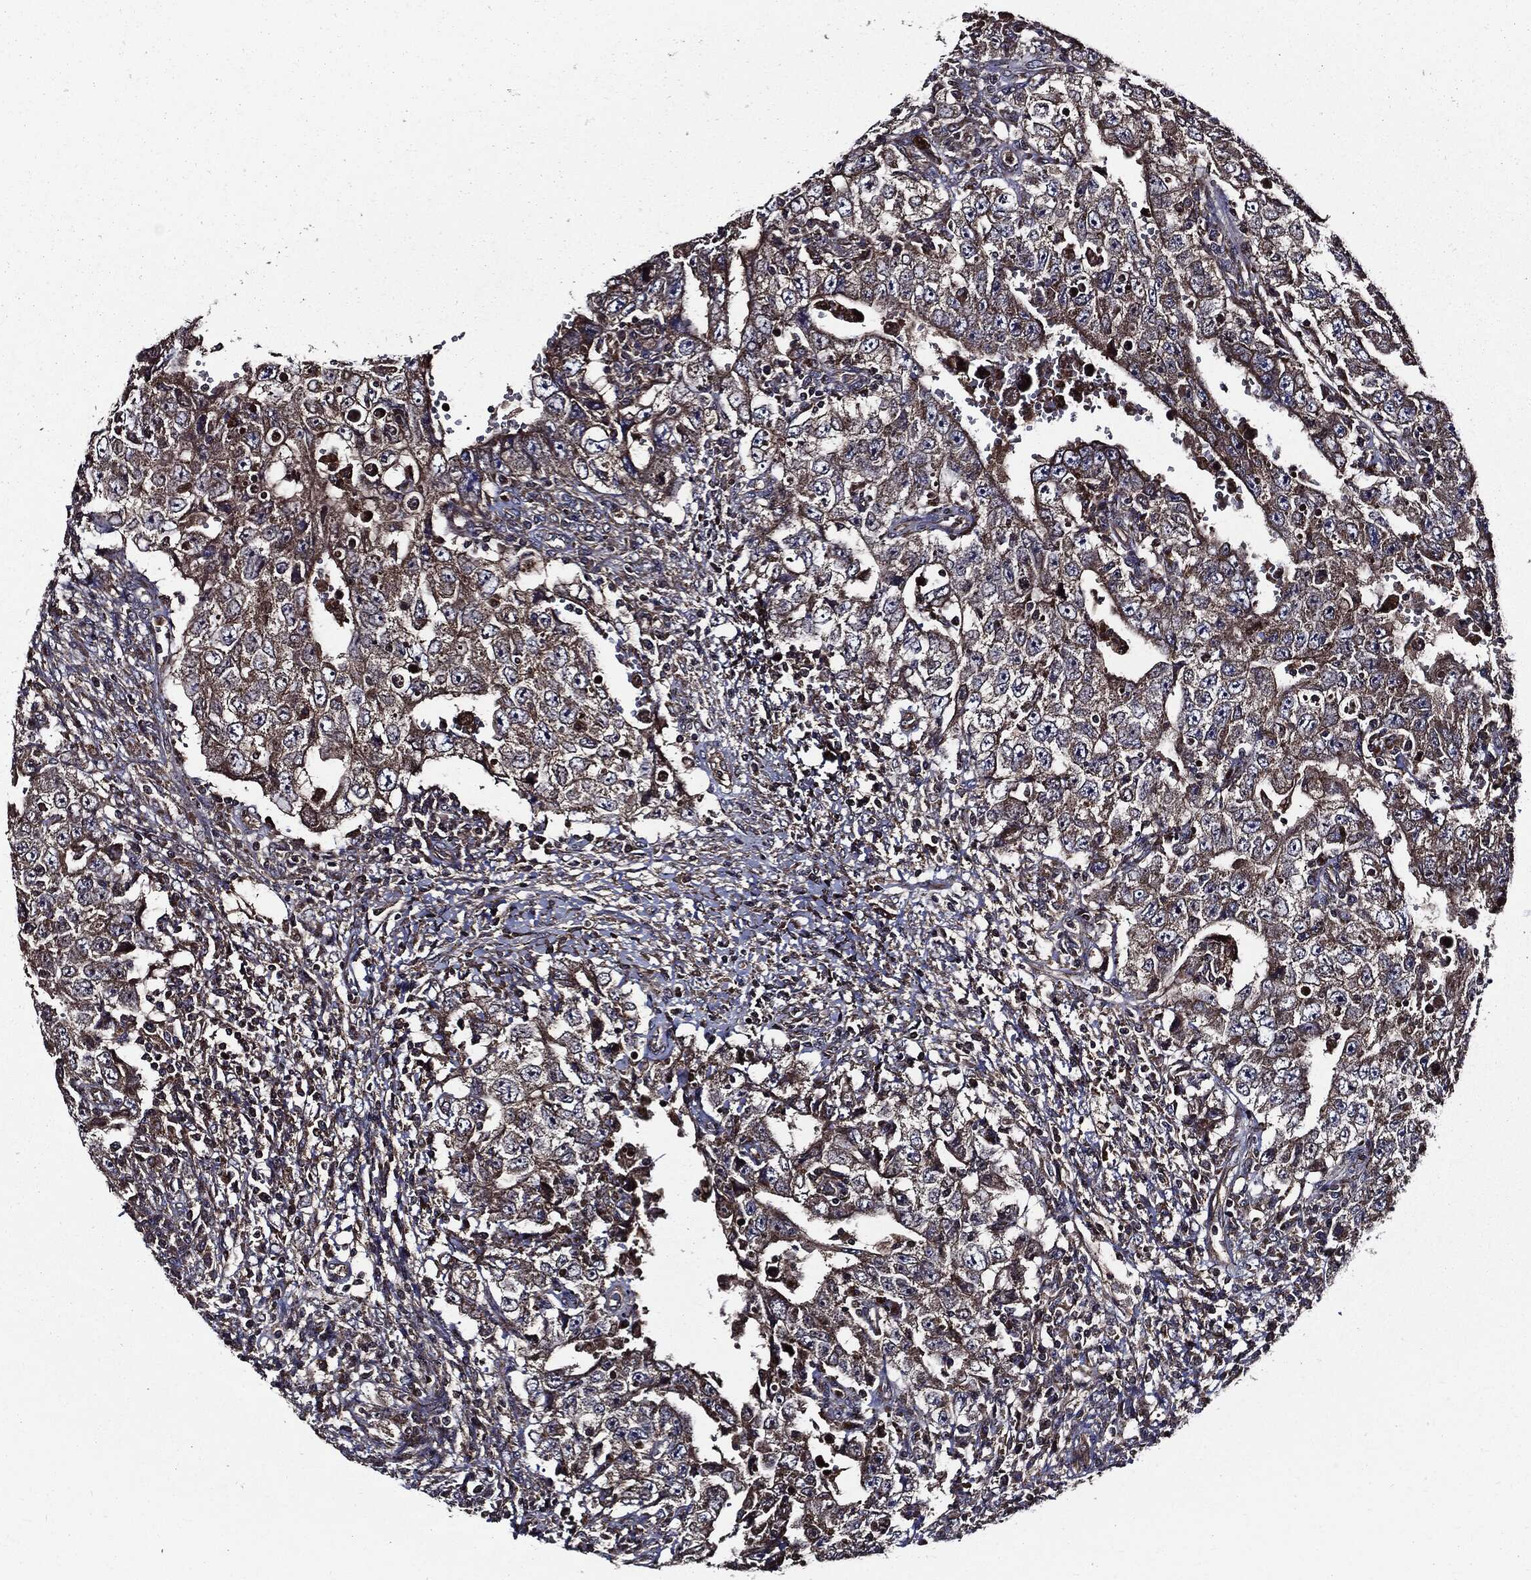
{"staining": {"intensity": "moderate", "quantity": "25%-75%", "location": "cytoplasmic/membranous"}, "tissue": "testis cancer", "cell_type": "Tumor cells", "image_type": "cancer", "snomed": [{"axis": "morphology", "description": "Carcinoma, Embryonal, NOS"}, {"axis": "topography", "description": "Testis"}], "caption": "A brown stain shows moderate cytoplasmic/membranous expression of a protein in testis cancer (embryonal carcinoma) tumor cells. Nuclei are stained in blue.", "gene": "PDCD6IP", "patient": {"sex": "male", "age": 26}}